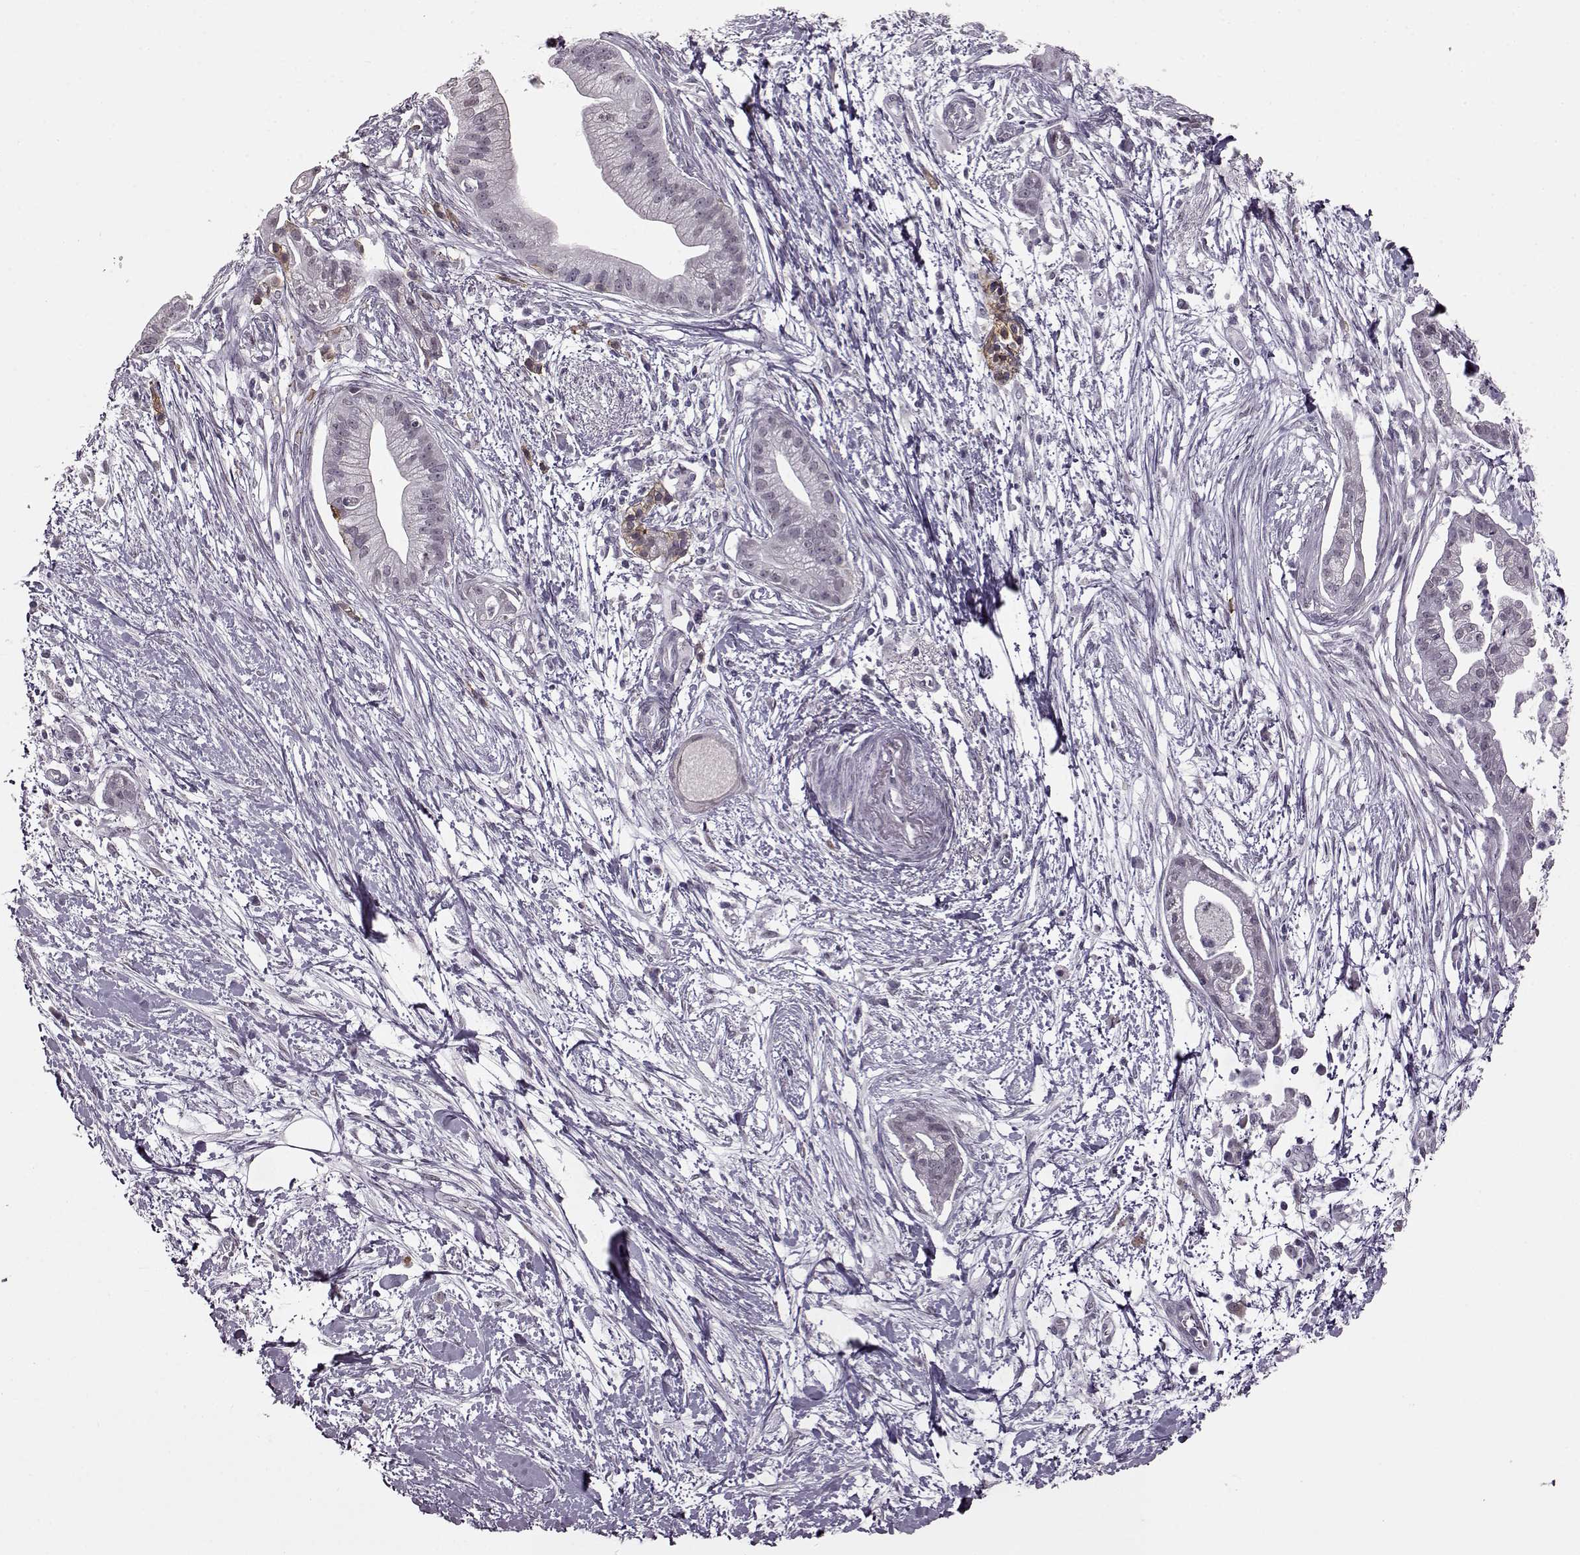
{"staining": {"intensity": "negative", "quantity": "none", "location": "none"}, "tissue": "pancreatic cancer", "cell_type": "Tumor cells", "image_type": "cancer", "snomed": [{"axis": "morphology", "description": "Normal tissue, NOS"}, {"axis": "morphology", "description": "Adenocarcinoma, NOS"}, {"axis": "topography", "description": "Lymph node"}, {"axis": "topography", "description": "Pancreas"}], "caption": "Pancreatic adenocarcinoma was stained to show a protein in brown. There is no significant positivity in tumor cells. (DAB immunohistochemistry (IHC) with hematoxylin counter stain).", "gene": "STX1B", "patient": {"sex": "female", "age": 58}}